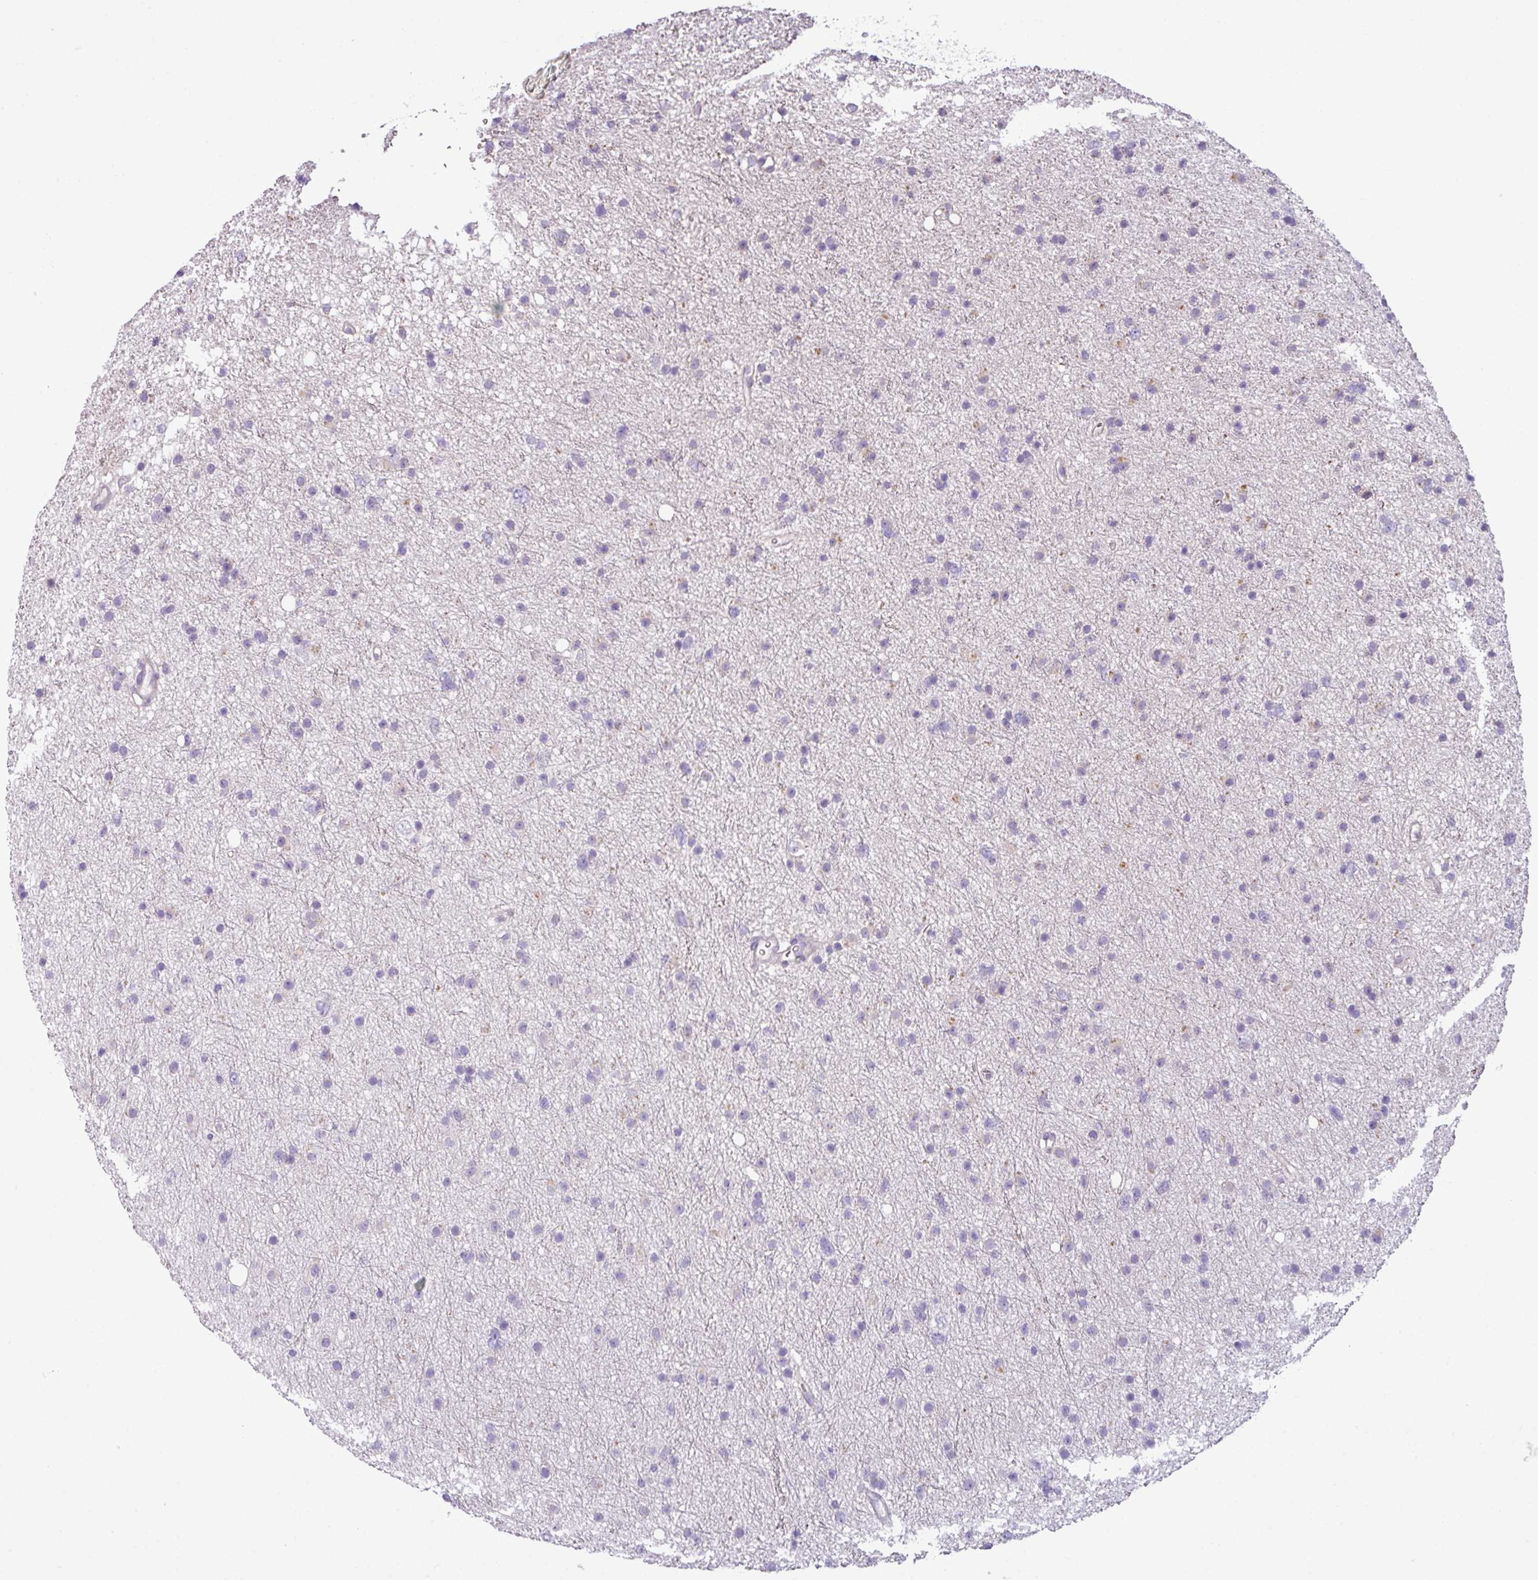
{"staining": {"intensity": "negative", "quantity": "none", "location": "none"}, "tissue": "glioma", "cell_type": "Tumor cells", "image_type": "cancer", "snomed": [{"axis": "morphology", "description": "Glioma, malignant, Low grade"}, {"axis": "topography", "description": "Cerebral cortex"}], "caption": "There is no significant expression in tumor cells of malignant low-grade glioma.", "gene": "TOR1AIP2", "patient": {"sex": "female", "age": 39}}